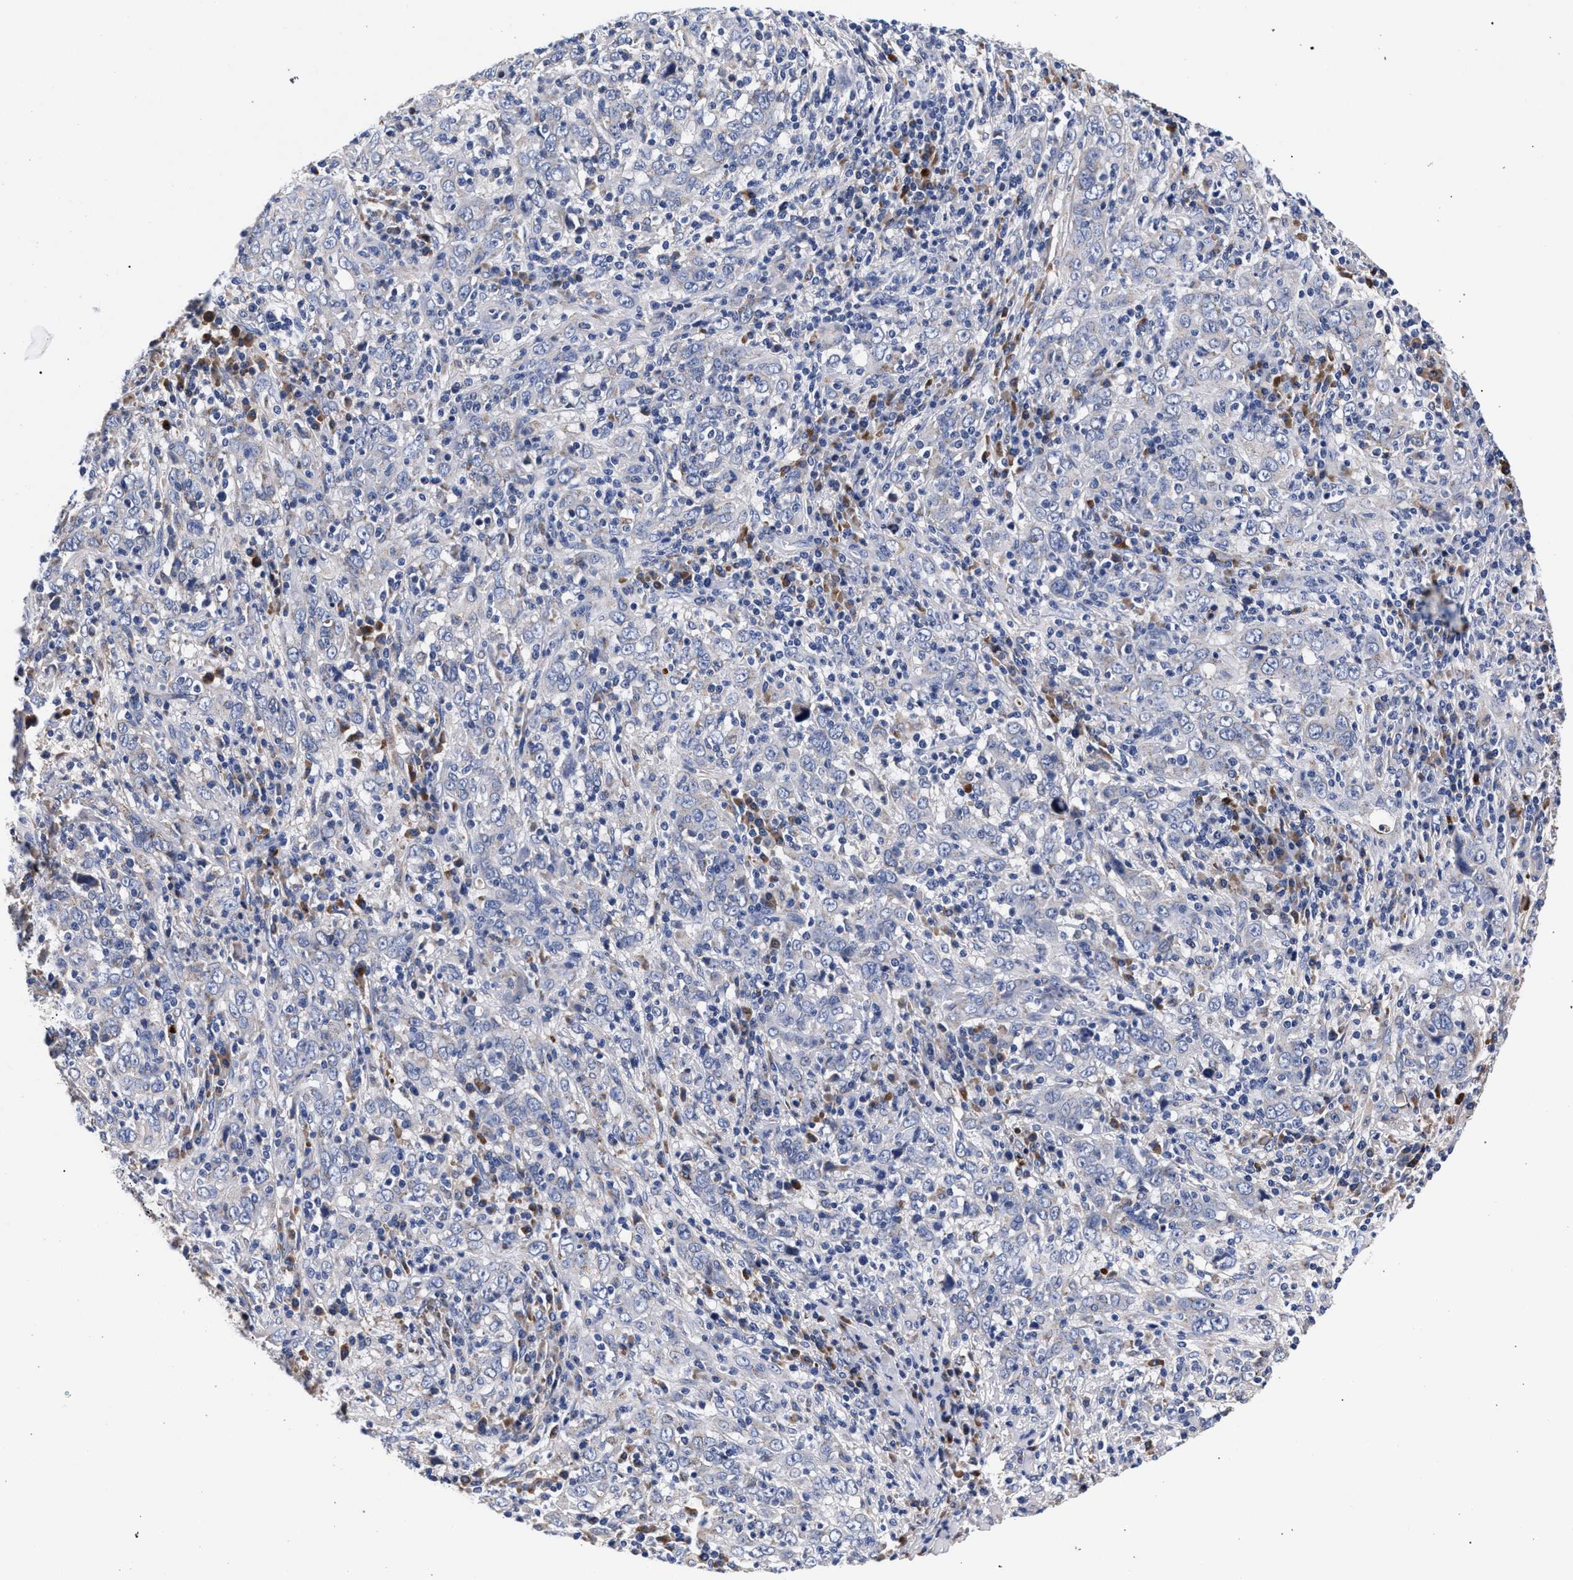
{"staining": {"intensity": "negative", "quantity": "none", "location": "none"}, "tissue": "cervical cancer", "cell_type": "Tumor cells", "image_type": "cancer", "snomed": [{"axis": "morphology", "description": "Squamous cell carcinoma, NOS"}, {"axis": "topography", "description": "Cervix"}], "caption": "Immunohistochemistry (IHC) image of neoplastic tissue: human cervical cancer stained with DAB displays no significant protein staining in tumor cells.", "gene": "ACOX1", "patient": {"sex": "female", "age": 46}}